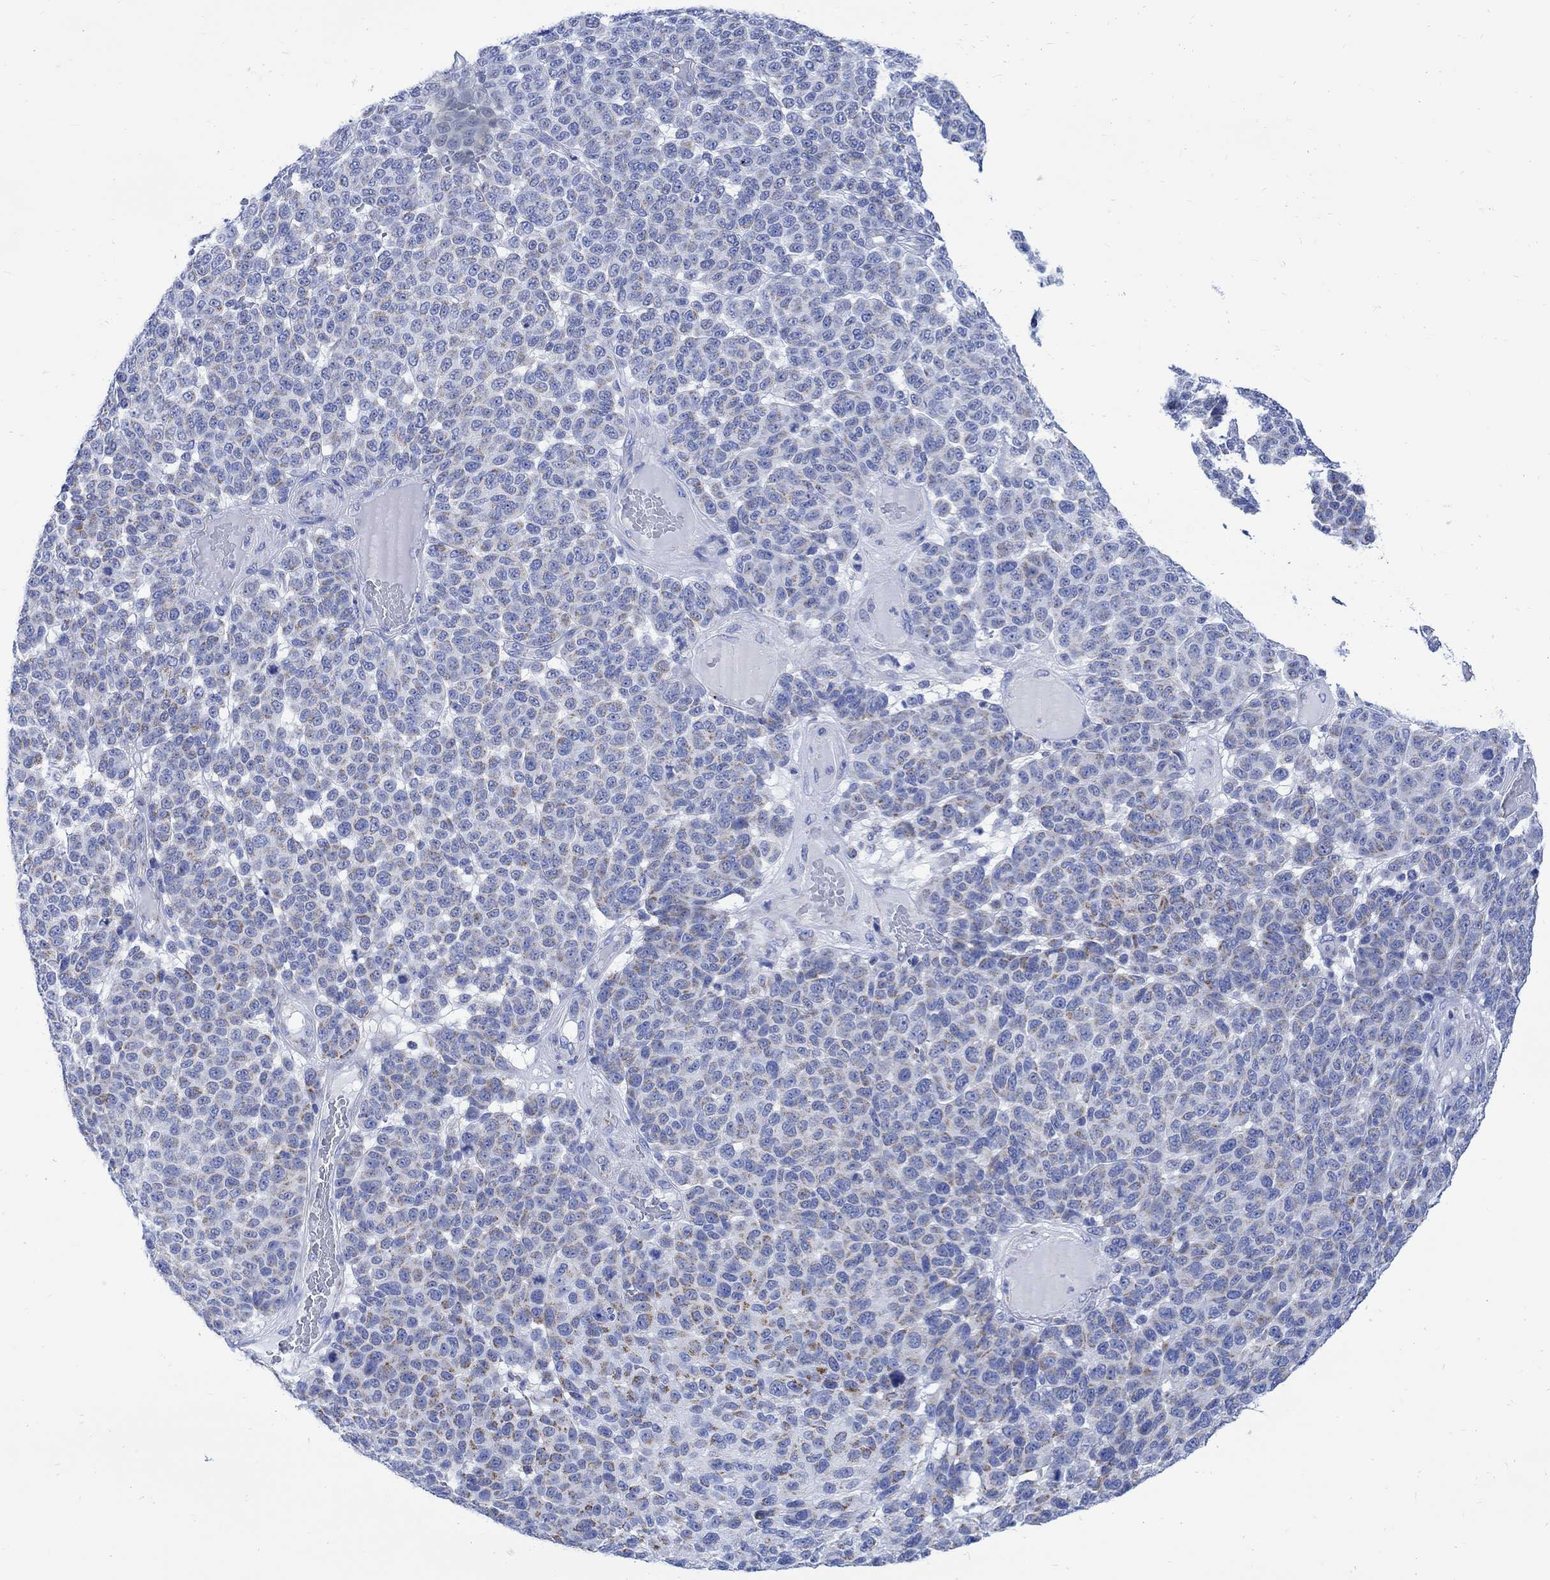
{"staining": {"intensity": "moderate", "quantity": "<25%", "location": "cytoplasmic/membranous"}, "tissue": "melanoma", "cell_type": "Tumor cells", "image_type": "cancer", "snomed": [{"axis": "morphology", "description": "Malignant melanoma, NOS"}, {"axis": "topography", "description": "Skin"}], "caption": "A low amount of moderate cytoplasmic/membranous expression is seen in approximately <25% of tumor cells in malignant melanoma tissue. (Stains: DAB (3,3'-diaminobenzidine) in brown, nuclei in blue, Microscopy: brightfield microscopy at high magnification).", "gene": "CPLX2", "patient": {"sex": "male", "age": 59}}